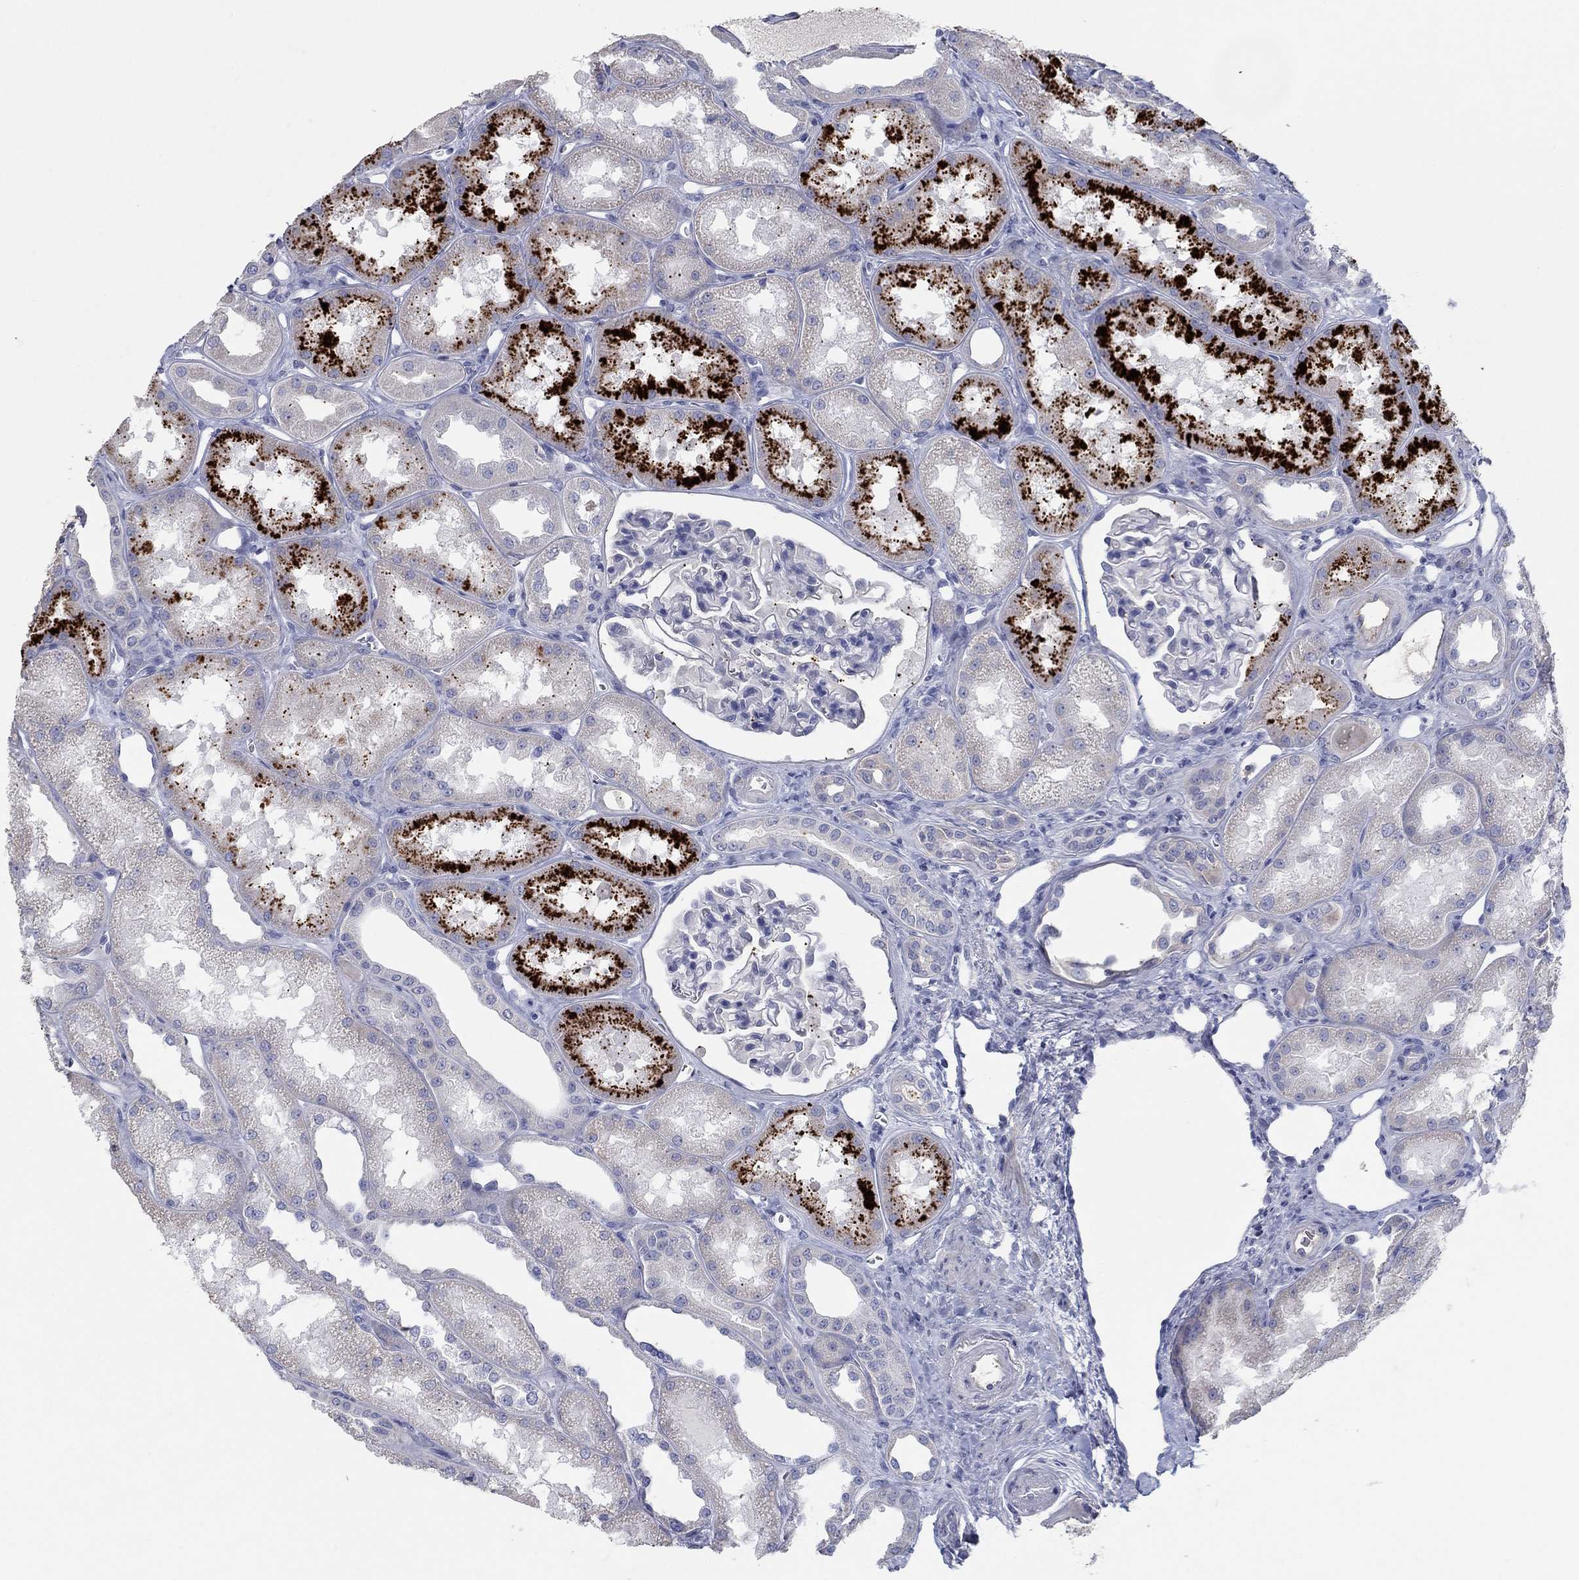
{"staining": {"intensity": "negative", "quantity": "none", "location": "none"}, "tissue": "kidney", "cell_type": "Cells in glomeruli", "image_type": "normal", "snomed": [{"axis": "morphology", "description": "Normal tissue, NOS"}, {"axis": "topography", "description": "Kidney"}], "caption": "Cells in glomeruli show no significant protein positivity in benign kidney. (Brightfield microscopy of DAB (3,3'-diaminobenzidine) immunohistochemistry at high magnification).", "gene": "APOC3", "patient": {"sex": "male", "age": 61}}